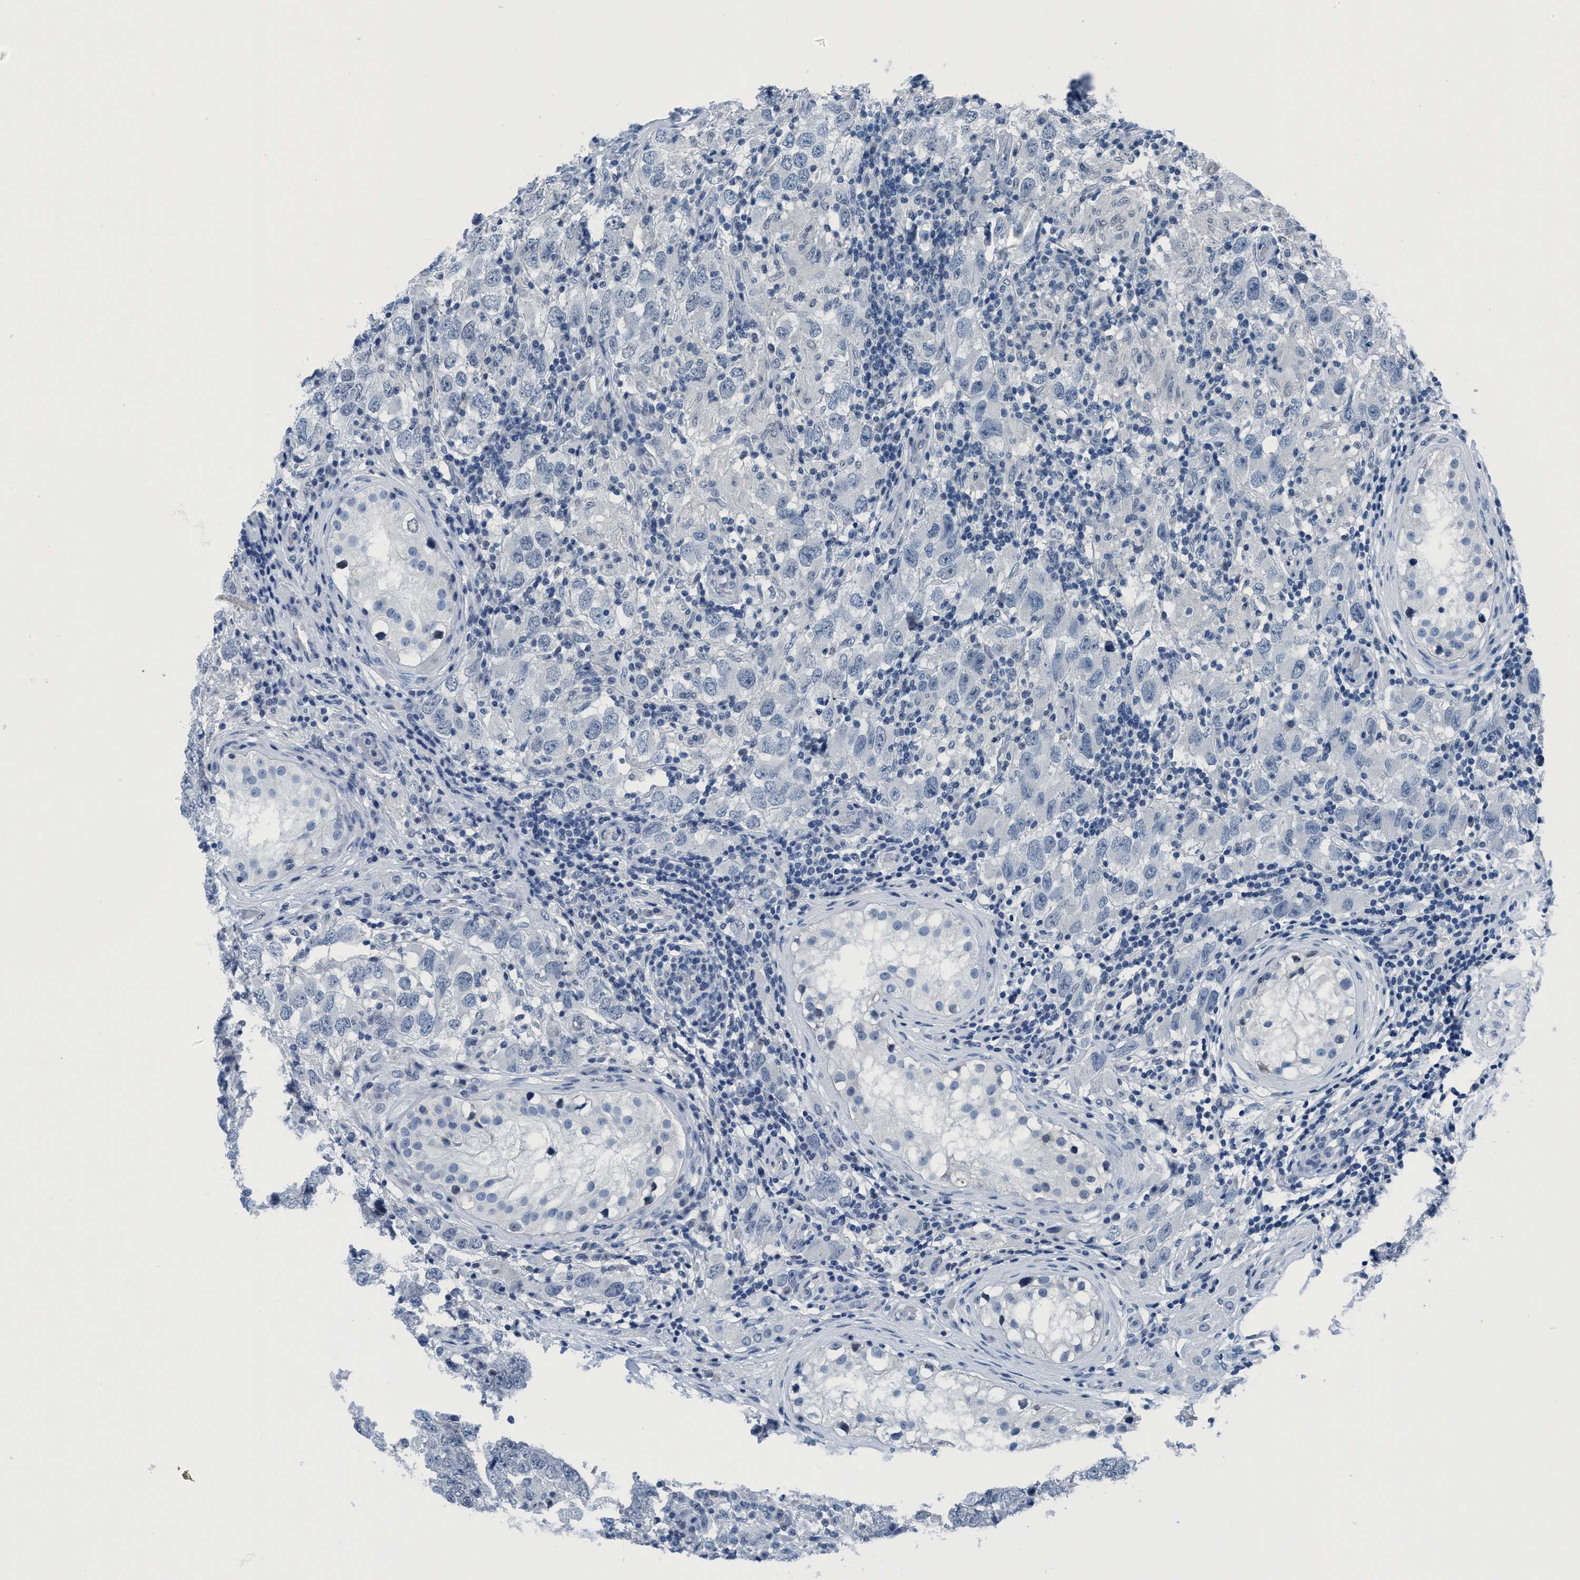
{"staining": {"intensity": "negative", "quantity": "none", "location": "none"}, "tissue": "testis cancer", "cell_type": "Tumor cells", "image_type": "cancer", "snomed": [{"axis": "morphology", "description": "Carcinoma, Embryonal, NOS"}, {"axis": "topography", "description": "Testis"}], "caption": "Embryonal carcinoma (testis) stained for a protein using immunohistochemistry (IHC) demonstrates no staining tumor cells.", "gene": "DNAI1", "patient": {"sex": "male", "age": 21}}